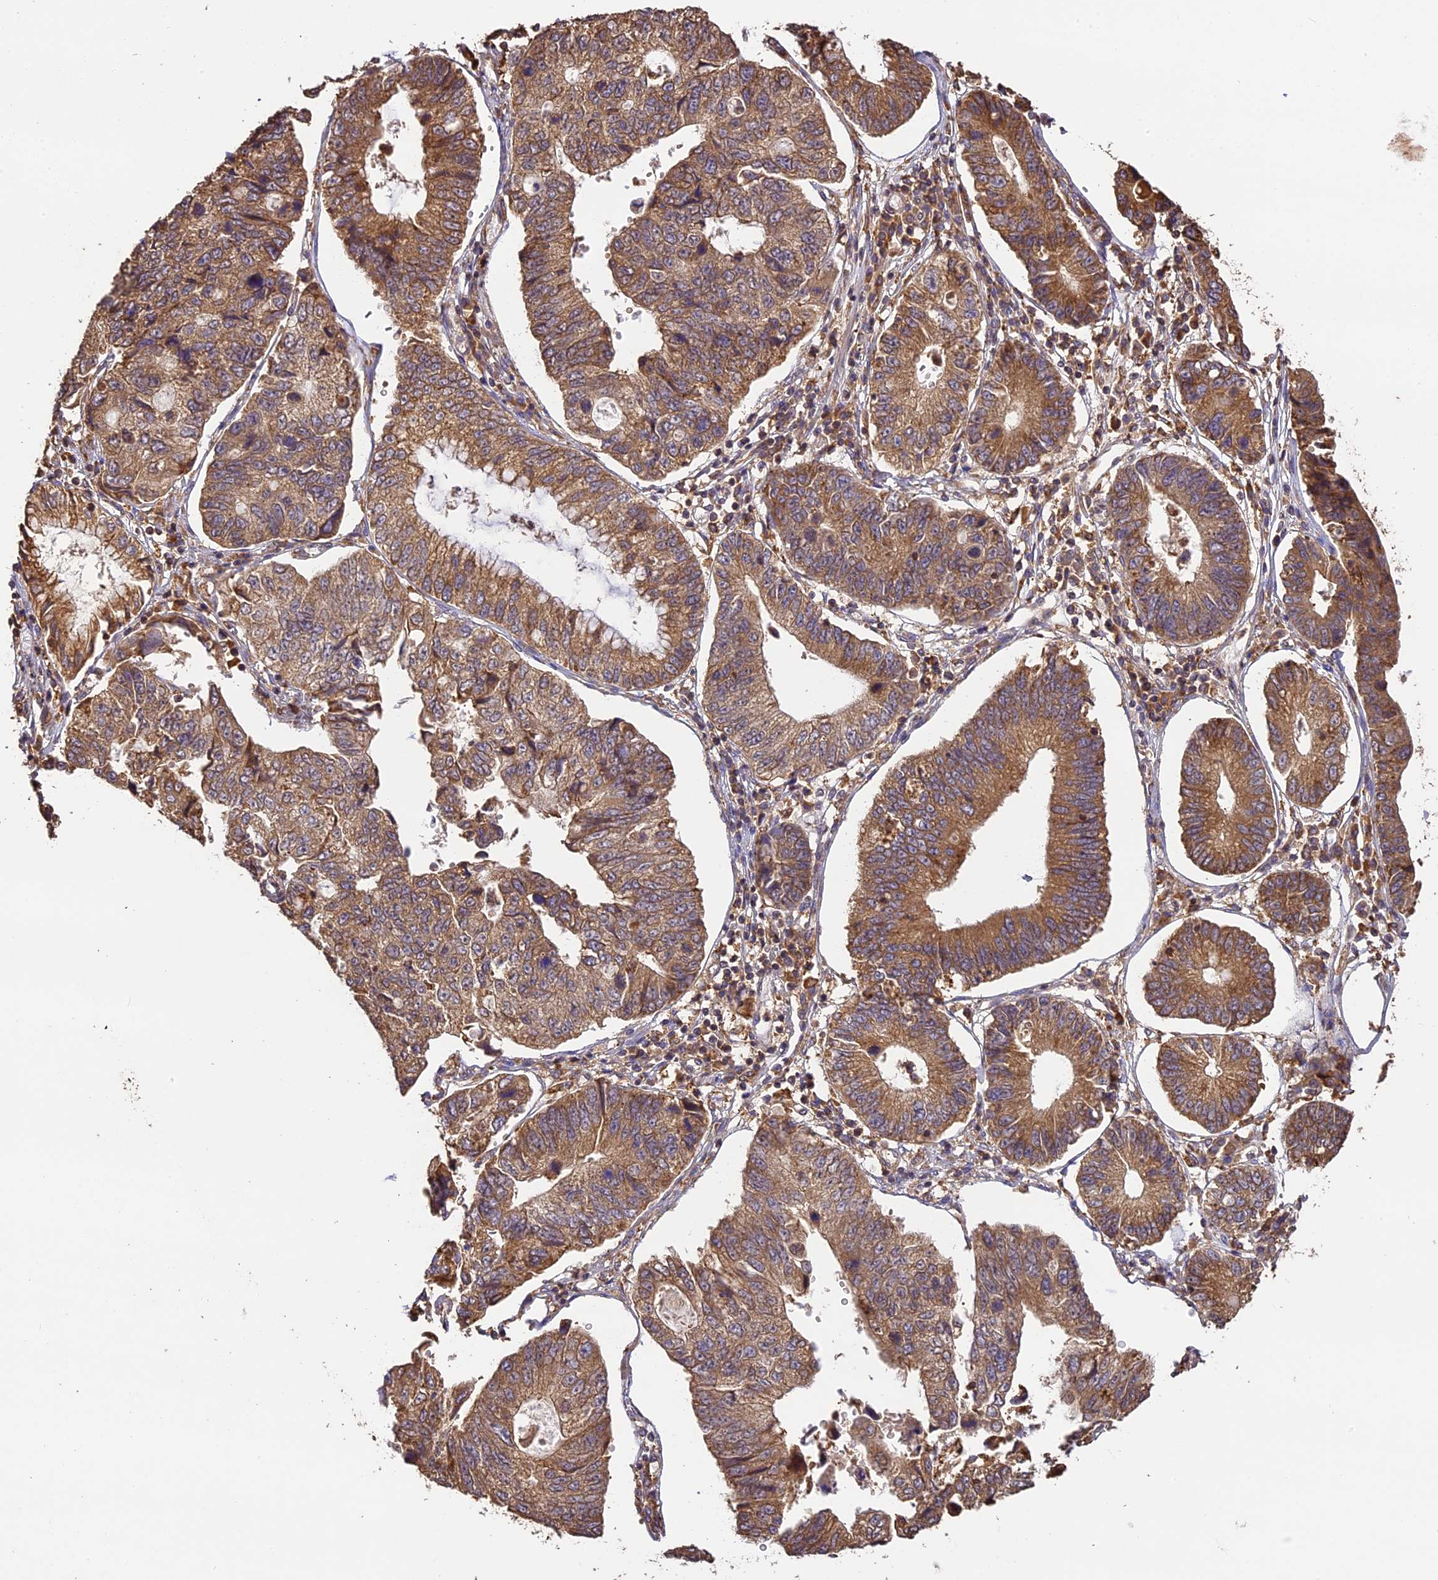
{"staining": {"intensity": "moderate", "quantity": ">75%", "location": "cytoplasmic/membranous"}, "tissue": "stomach cancer", "cell_type": "Tumor cells", "image_type": "cancer", "snomed": [{"axis": "morphology", "description": "Adenocarcinoma, NOS"}, {"axis": "topography", "description": "Stomach"}], "caption": "This micrograph reveals IHC staining of stomach cancer (adenocarcinoma), with medium moderate cytoplasmic/membranous positivity in approximately >75% of tumor cells.", "gene": "BRAP", "patient": {"sex": "male", "age": 59}}